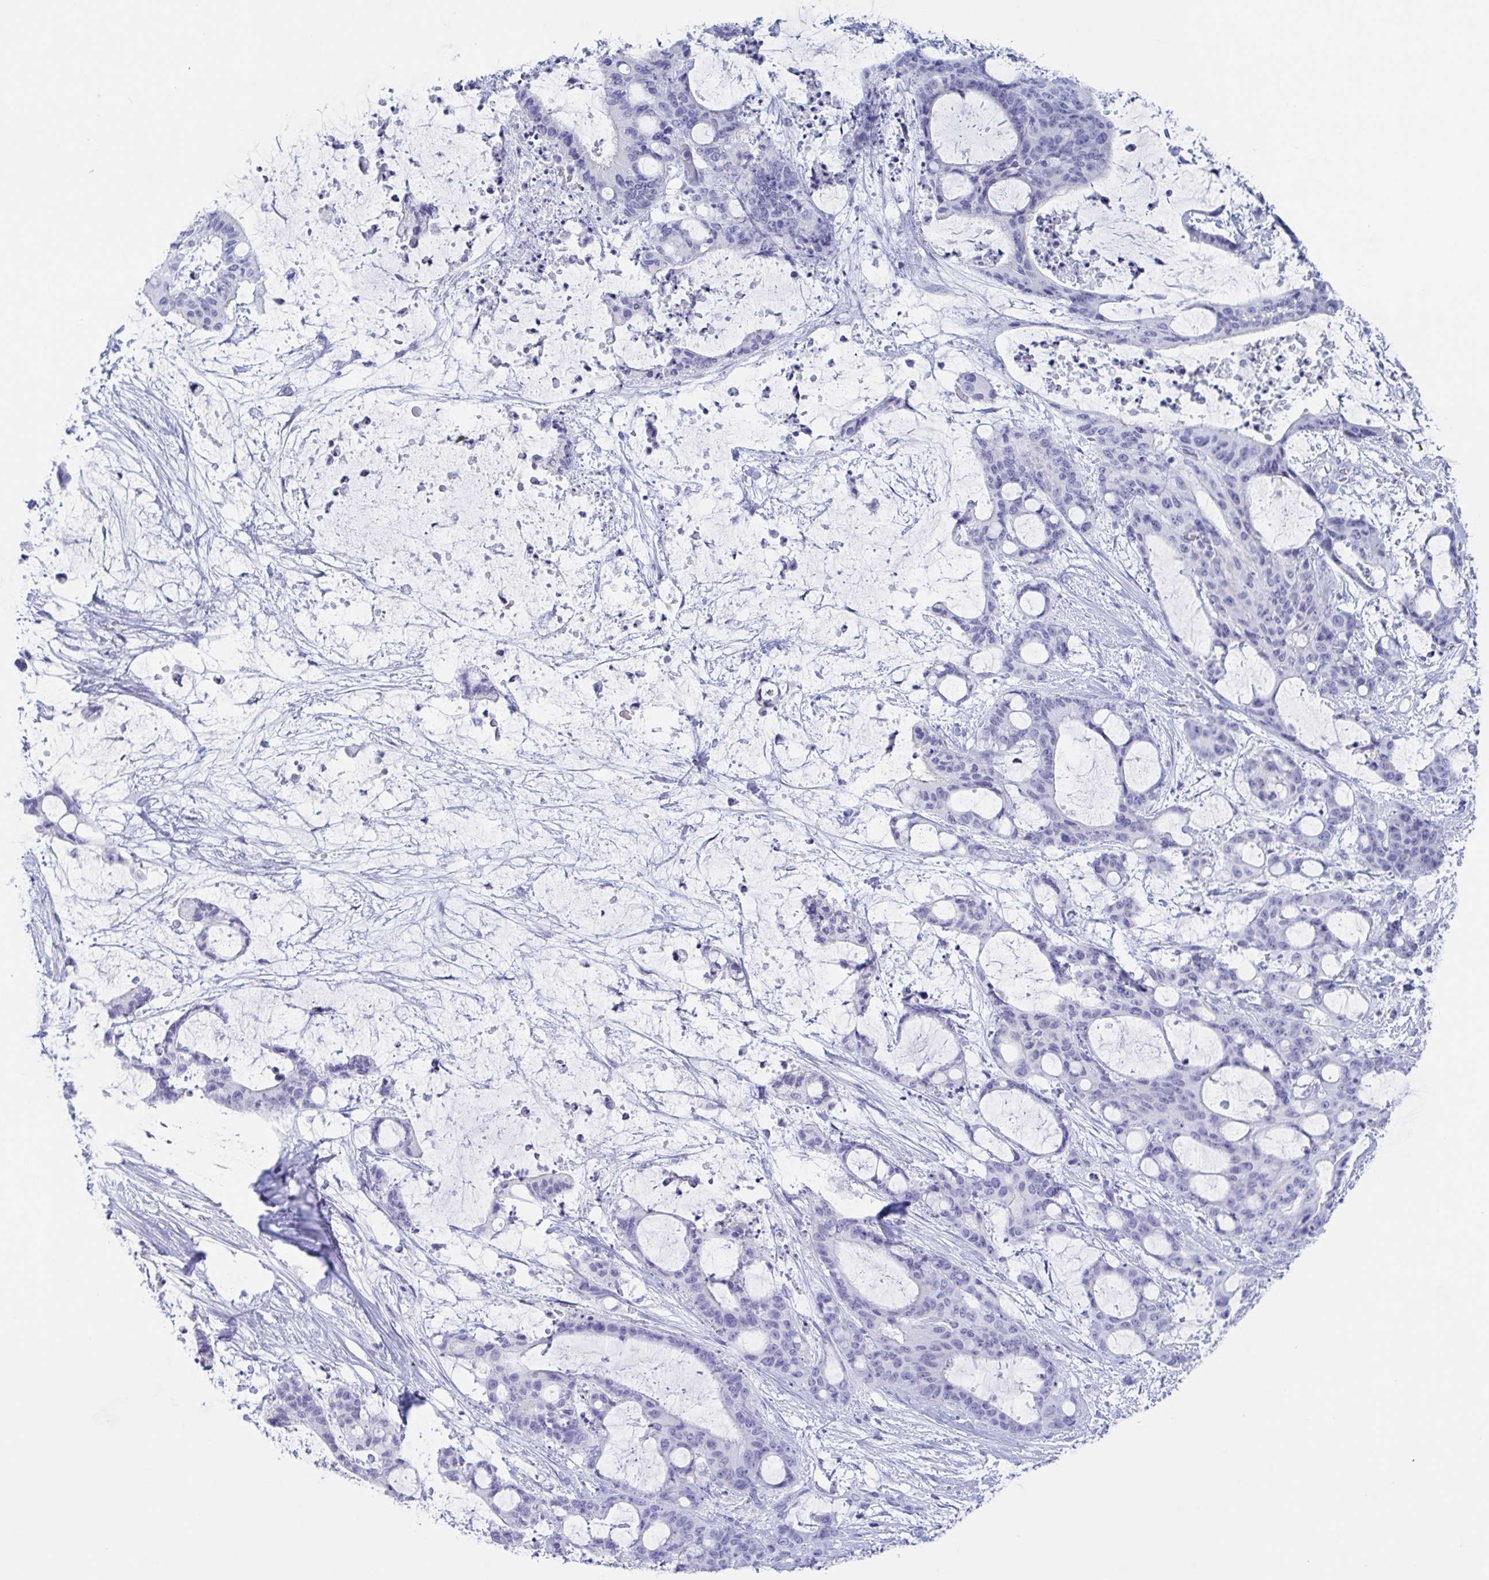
{"staining": {"intensity": "negative", "quantity": "none", "location": "none"}, "tissue": "liver cancer", "cell_type": "Tumor cells", "image_type": "cancer", "snomed": [{"axis": "morphology", "description": "Normal tissue, NOS"}, {"axis": "morphology", "description": "Cholangiocarcinoma"}, {"axis": "topography", "description": "Liver"}, {"axis": "topography", "description": "Peripheral nerve tissue"}], "caption": "Photomicrograph shows no protein expression in tumor cells of liver cancer (cholangiocarcinoma) tissue.", "gene": "CDX4", "patient": {"sex": "female", "age": 73}}